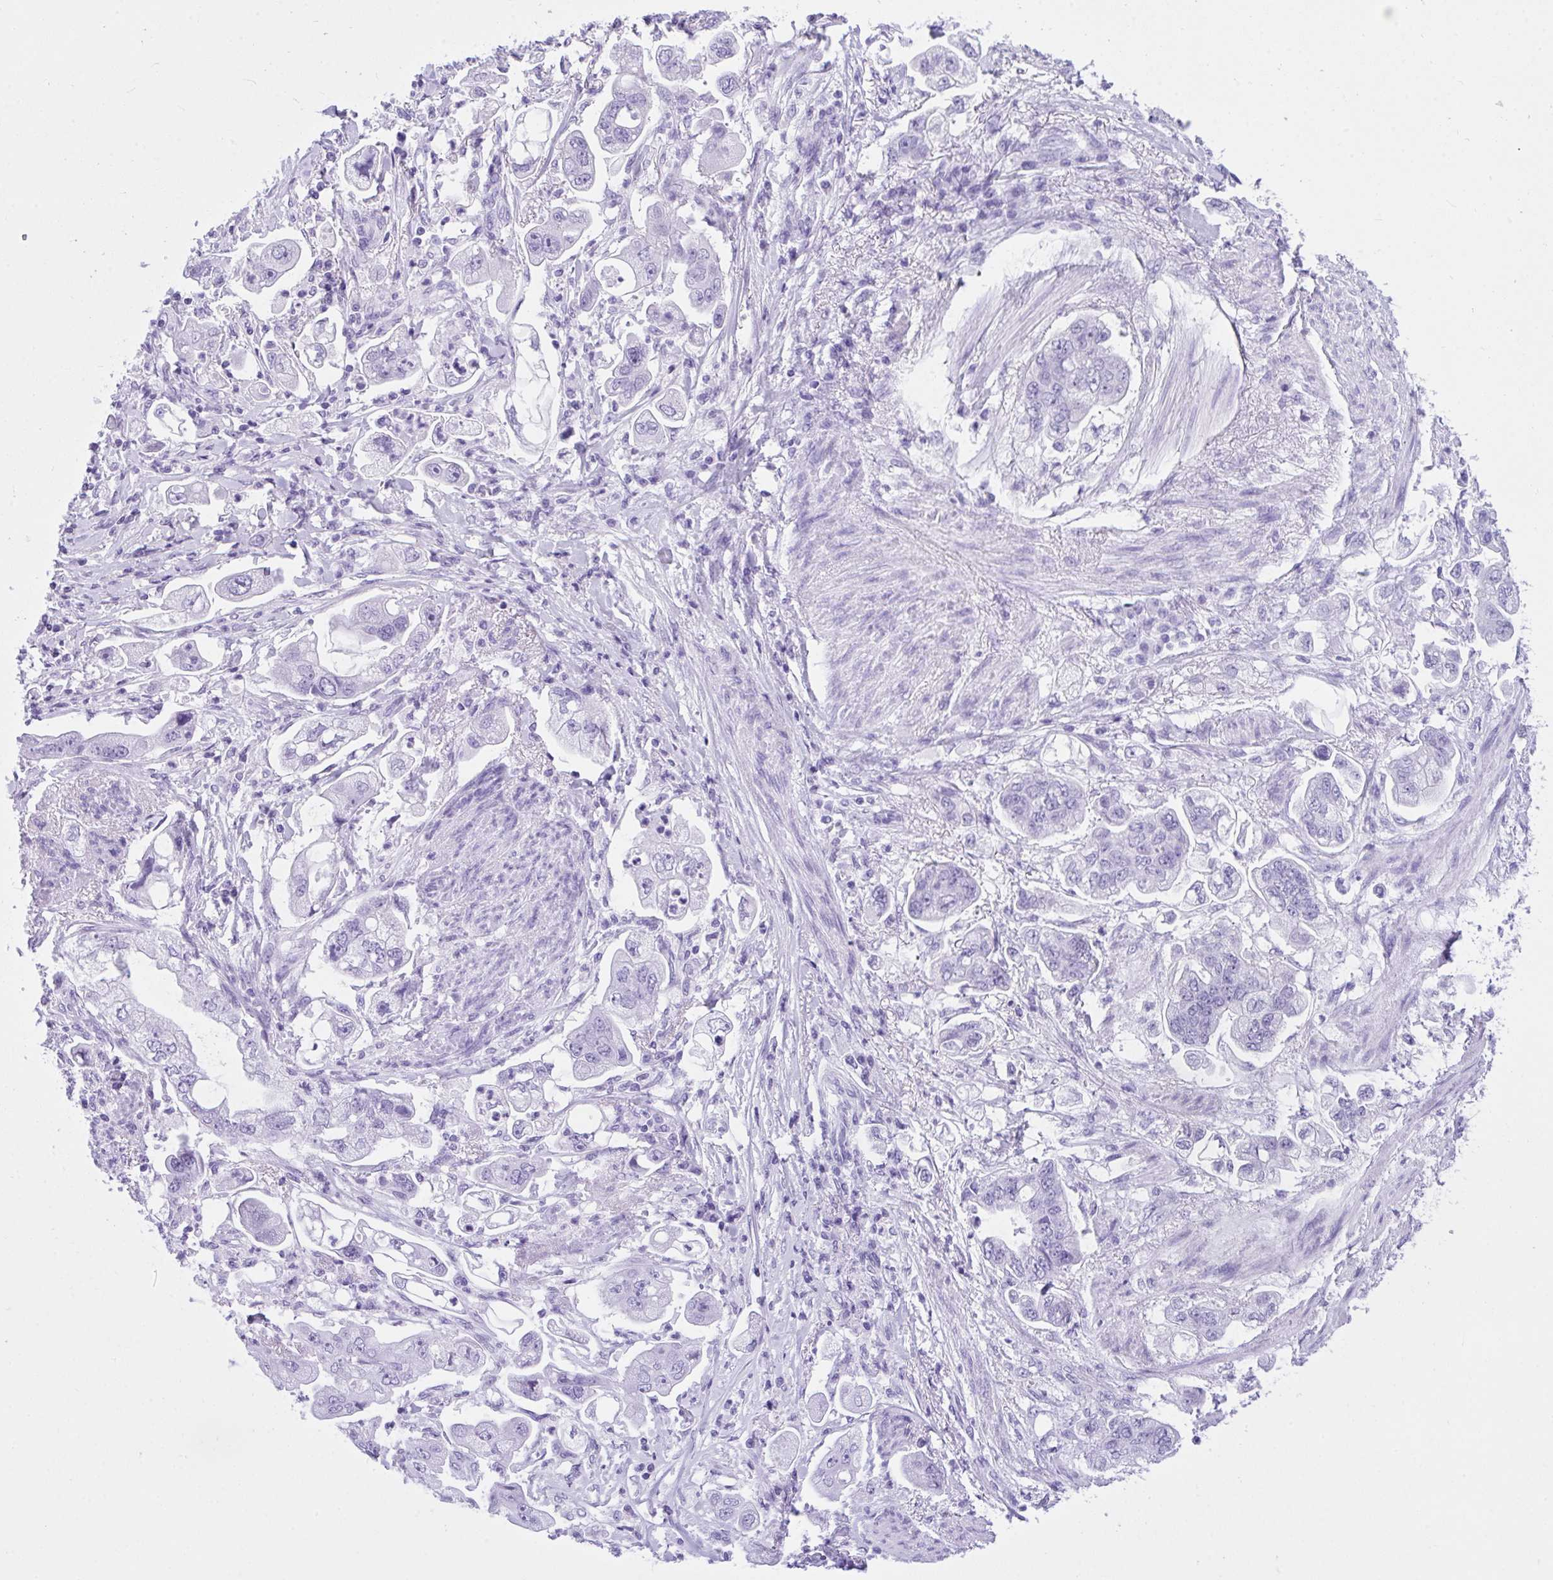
{"staining": {"intensity": "negative", "quantity": "none", "location": "none"}, "tissue": "stomach cancer", "cell_type": "Tumor cells", "image_type": "cancer", "snomed": [{"axis": "morphology", "description": "Adenocarcinoma, NOS"}, {"axis": "topography", "description": "Stomach"}], "caption": "Immunohistochemistry (IHC) of stomach cancer demonstrates no positivity in tumor cells. Nuclei are stained in blue.", "gene": "TLN2", "patient": {"sex": "male", "age": 62}}